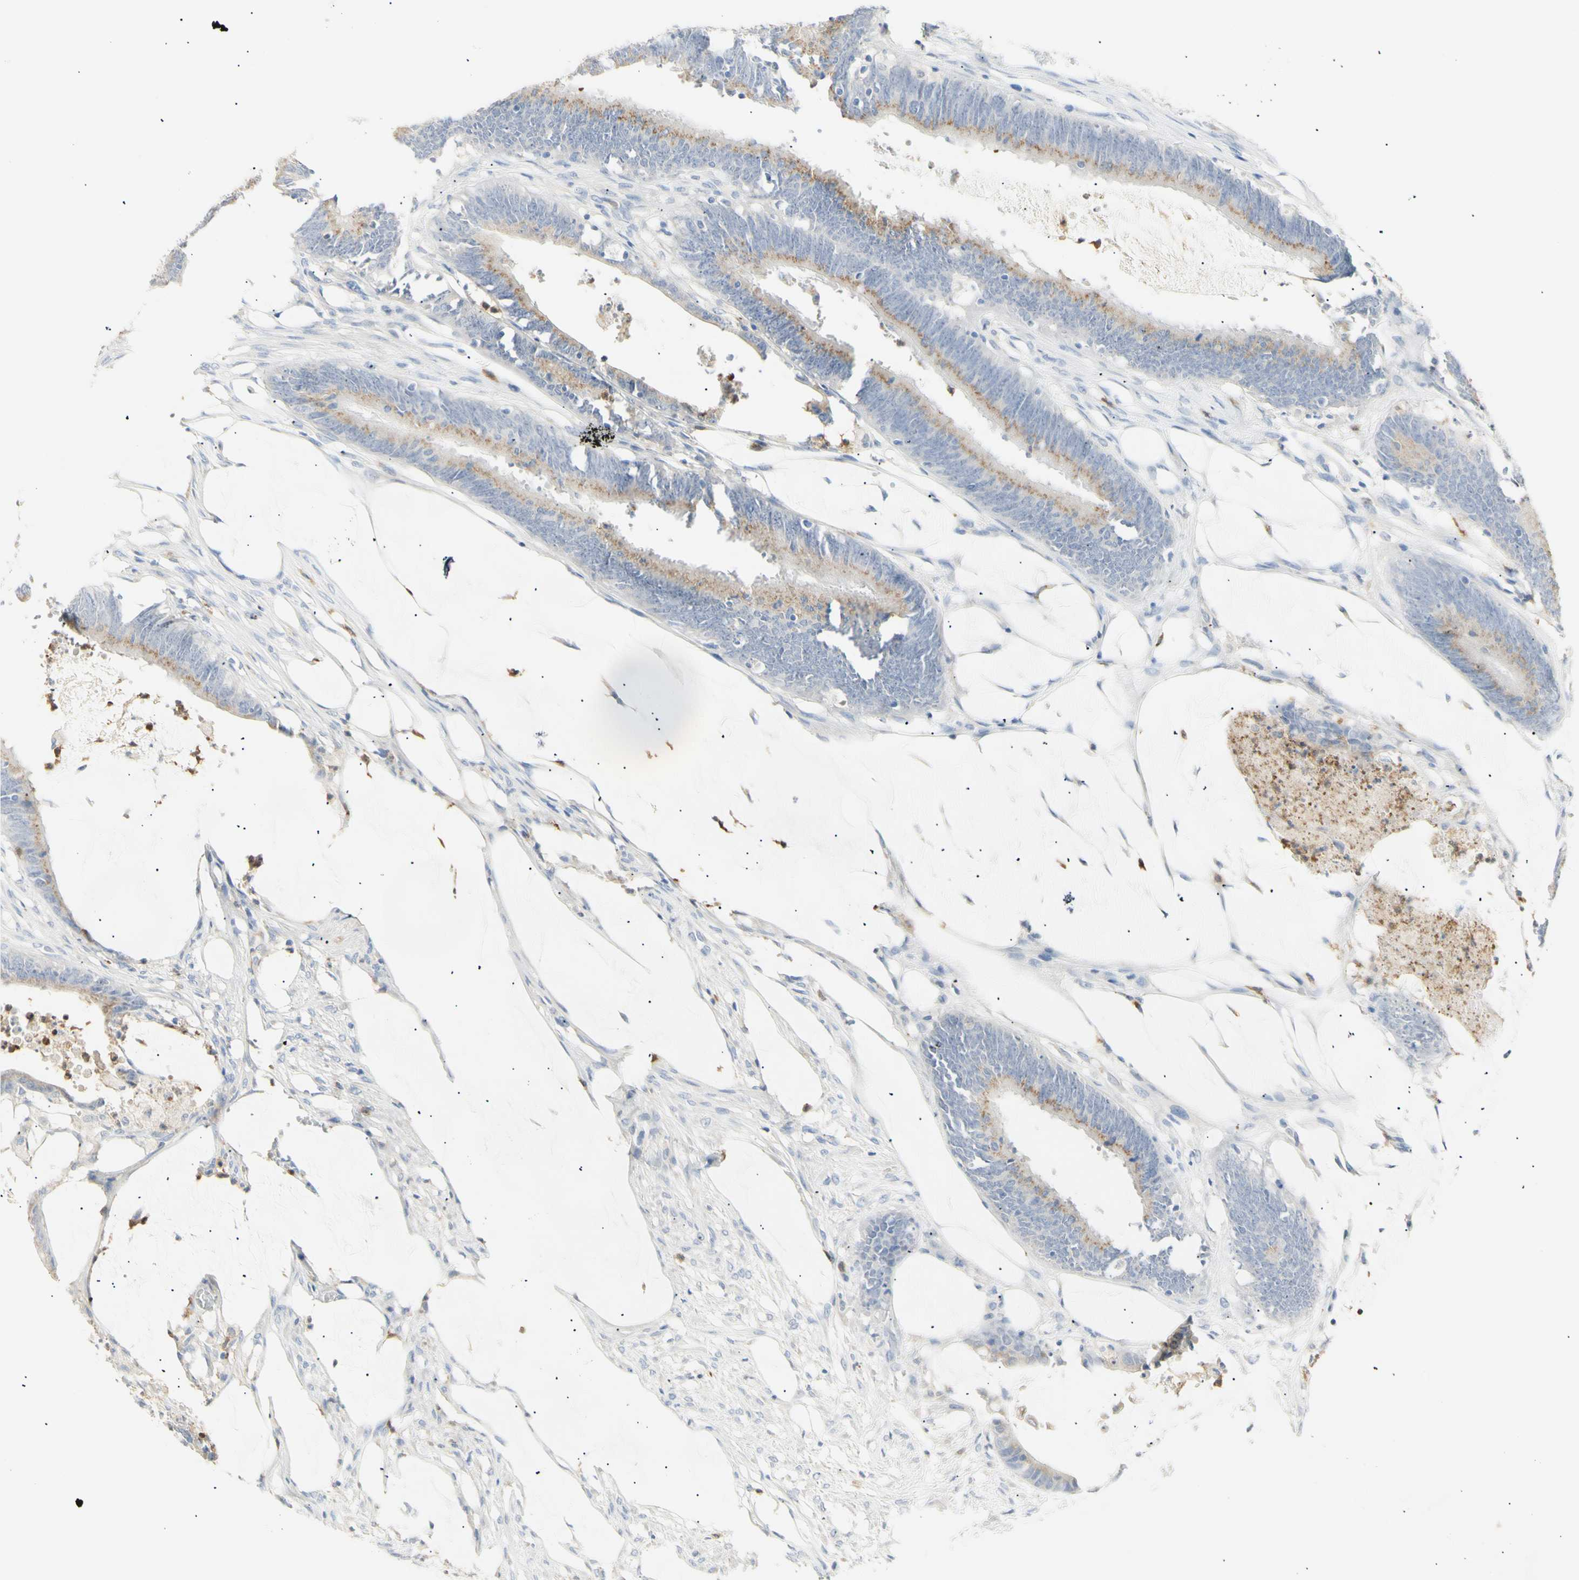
{"staining": {"intensity": "moderate", "quantity": ">75%", "location": "cytoplasmic/membranous"}, "tissue": "colorectal cancer", "cell_type": "Tumor cells", "image_type": "cancer", "snomed": [{"axis": "morphology", "description": "Adenocarcinoma, NOS"}, {"axis": "topography", "description": "Rectum"}], "caption": "This micrograph reveals IHC staining of human colorectal cancer, with medium moderate cytoplasmic/membranous positivity in about >75% of tumor cells.", "gene": "B4GALNT3", "patient": {"sex": "female", "age": 66}}